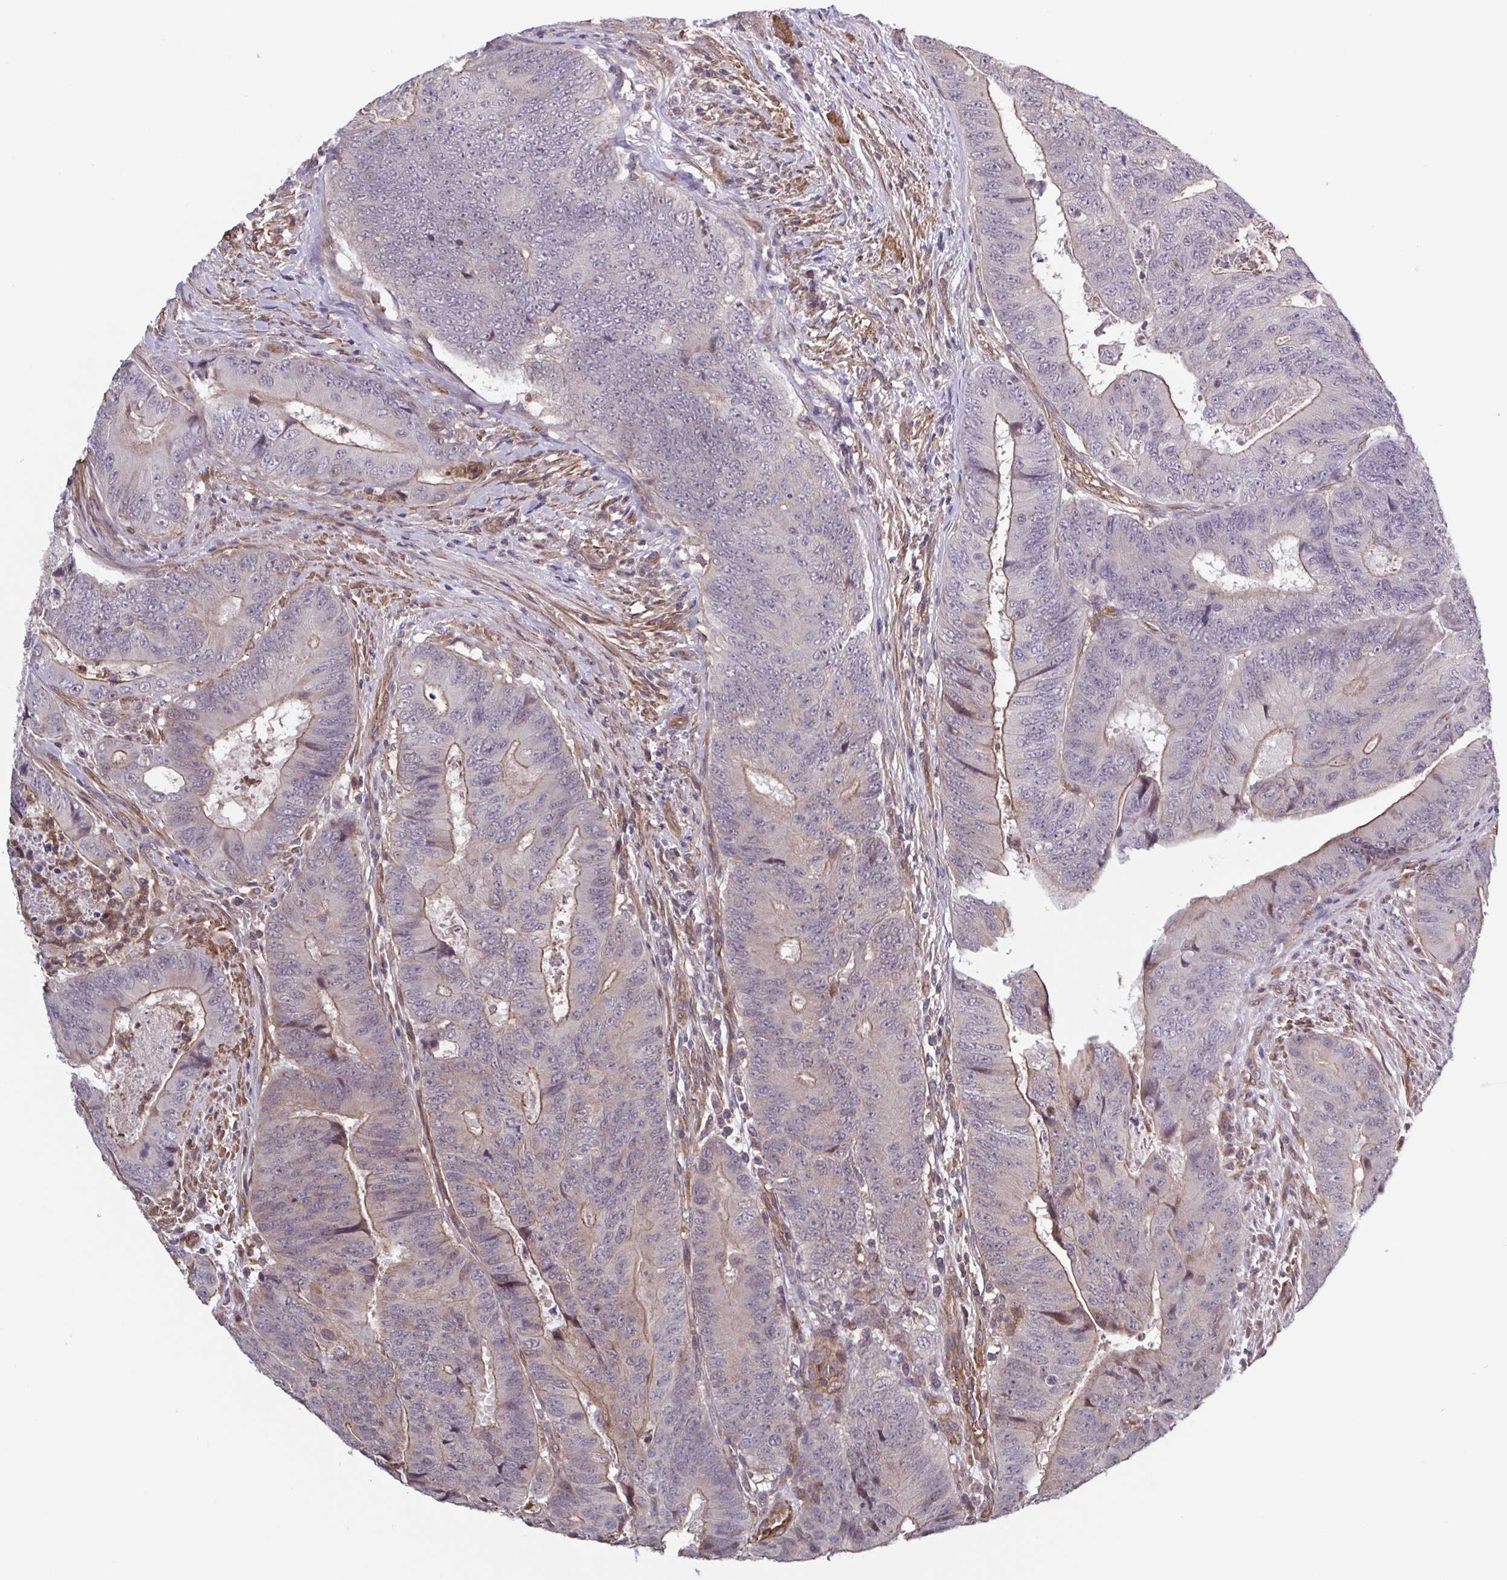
{"staining": {"intensity": "moderate", "quantity": "<25%", "location": "cytoplasmic/membranous"}, "tissue": "colorectal cancer", "cell_type": "Tumor cells", "image_type": "cancer", "snomed": [{"axis": "morphology", "description": "Adenocarcinoma, NOS"}, {"axis": "topography", "description": "Colon"}], "caption": "The image exhibits a brown stain indicating the presence of a protein in the cytoplasmic/membranous of tumor cells in colorectal cancer. Immunohistochemistry stains the protein of interest in brown and the nuclei are stained blue.", "gene": "ZNF200", "patient": {"sex": "female", "age": 48}}